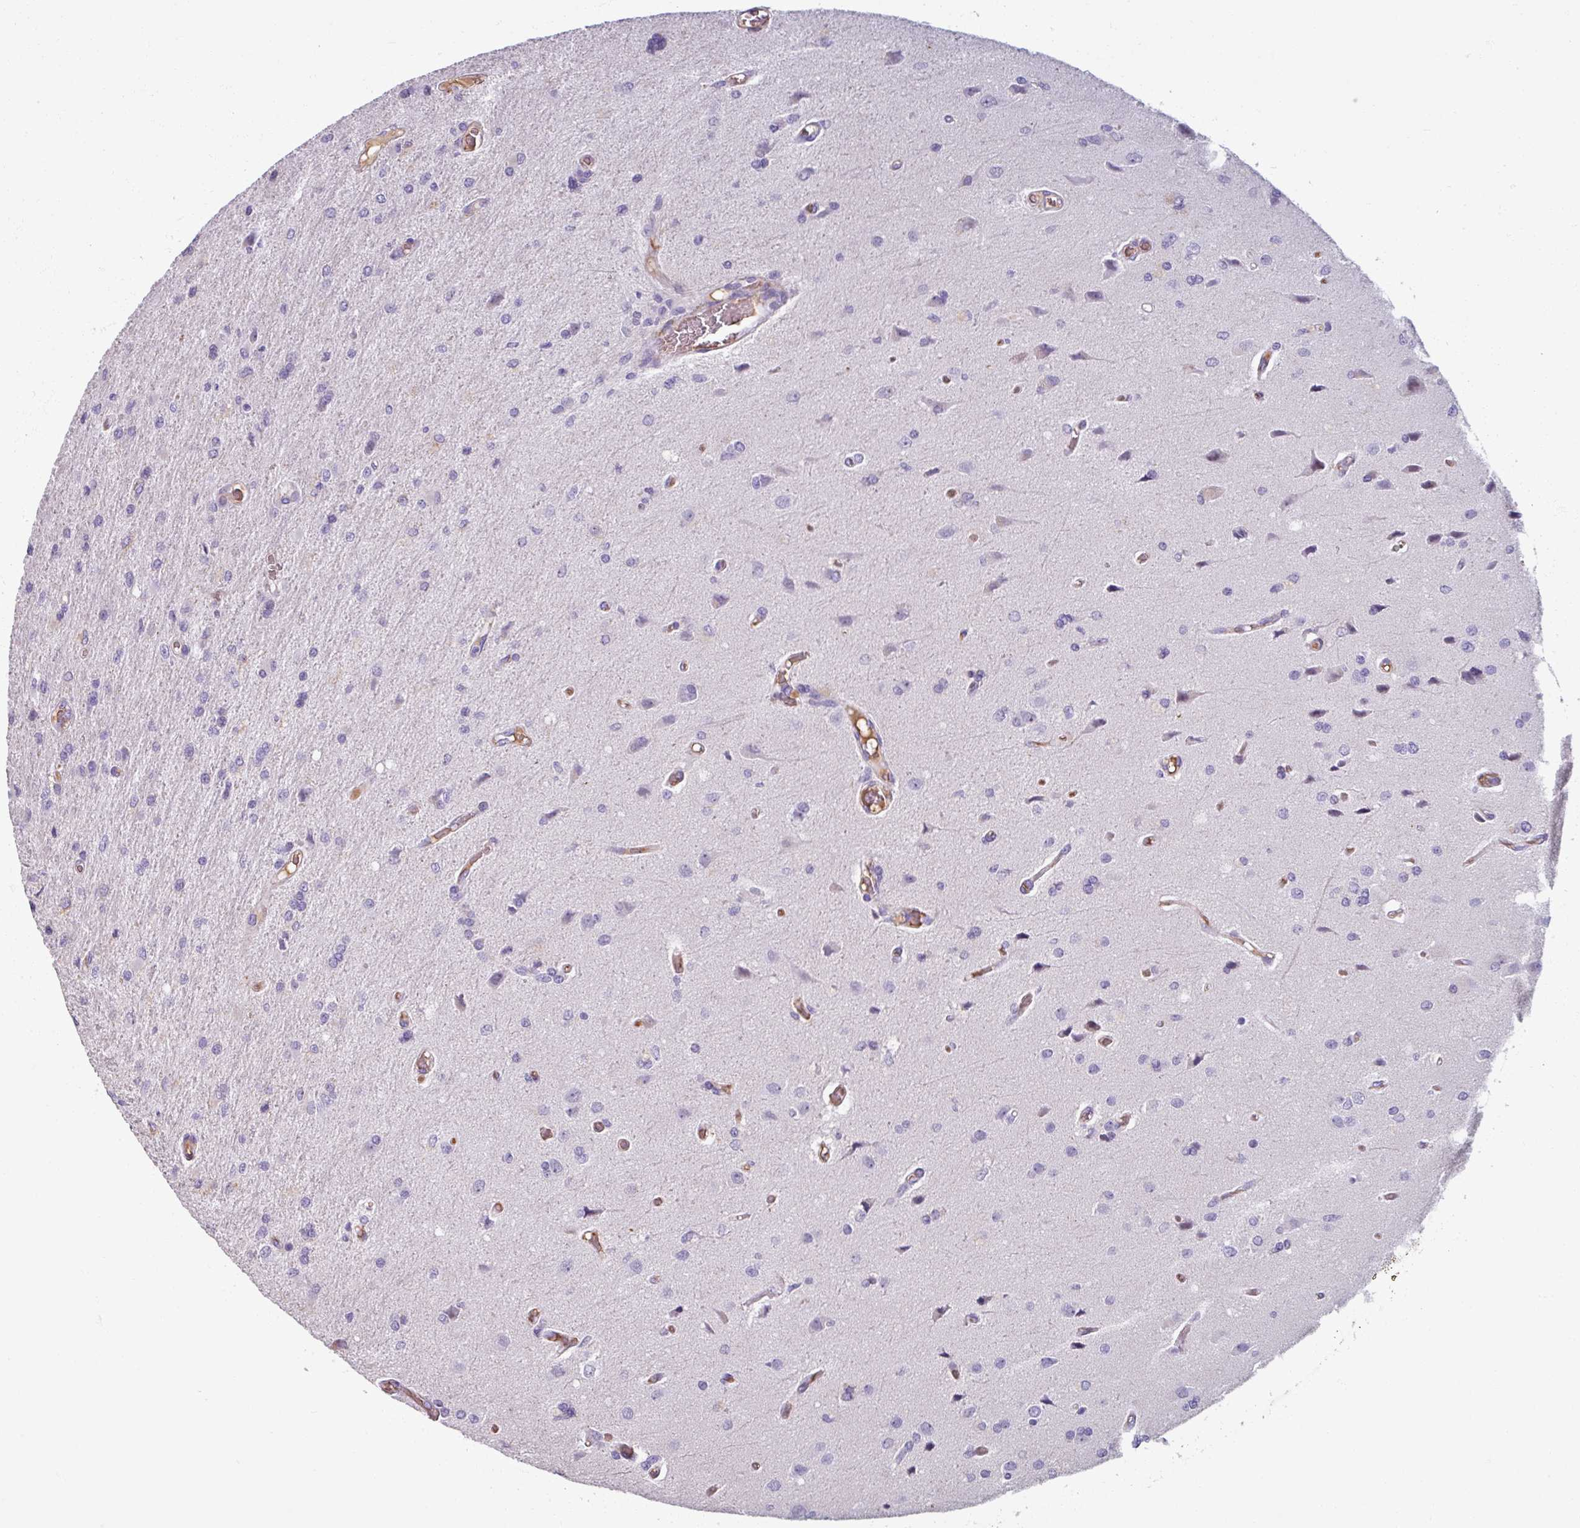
{"staining": {"intensity": "negative", "quantity": "none", "location": "none"}, "tissue": "glioma", "cell_type": "Tumor cells", "image_type": "cancer", "snomed": [{"axis": "morphology", "description": "Glioma, malignant, High grade"}, {"axis": "topography", "description": "Brain"}], "caption": "IHC image of human high-grade glioma (malignant) stained for a protein (brown), which demonstrates no positivity in tumor cells. The staining was performed using DAB (3,3'-diaminobenzidine) to visualize the protein expression in brown, while the nuclei were stained in blue with hematoxylin (Magnification: 20x).", "gene": "SPESP1", "patient": {"sex": "female", "age": 70}}